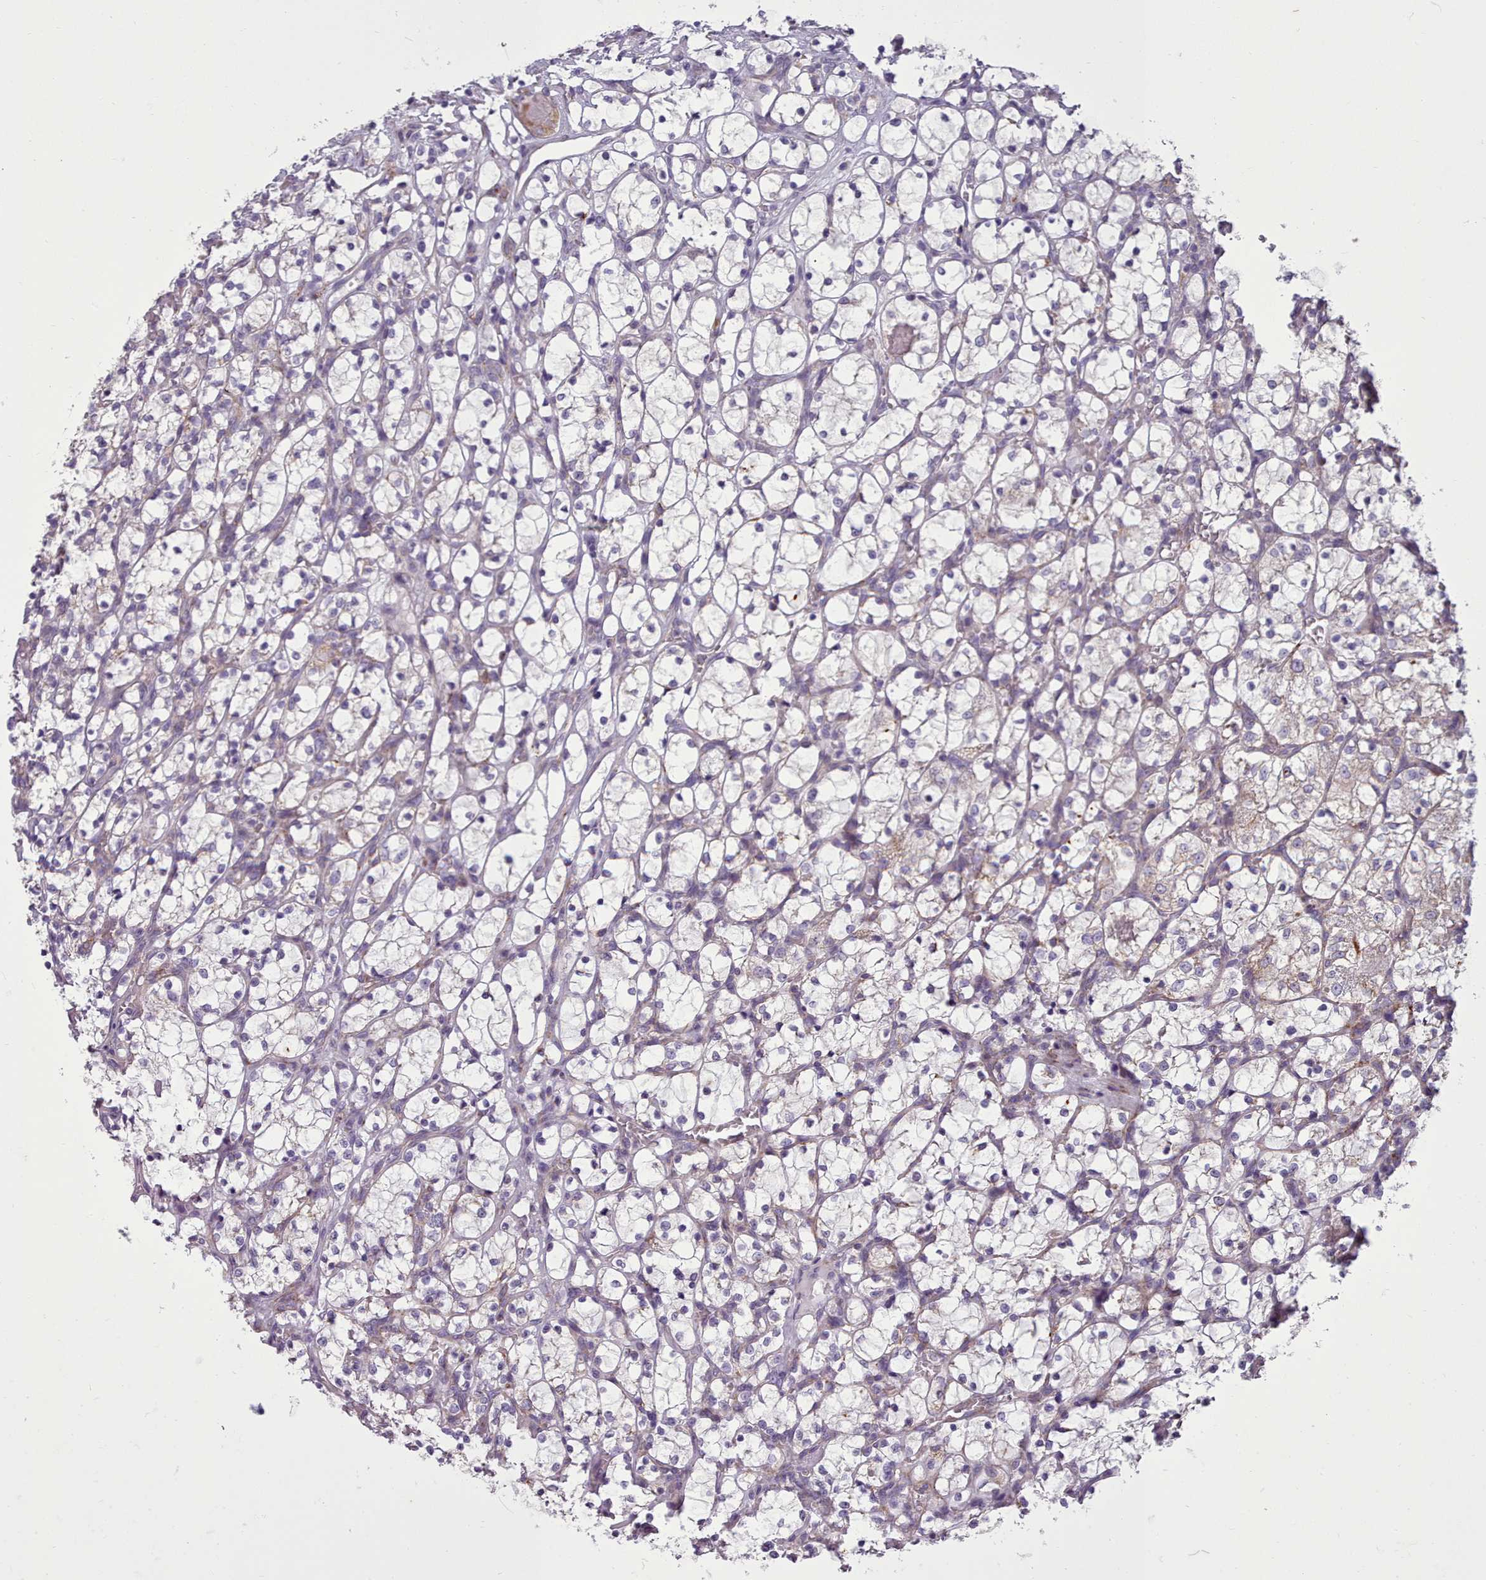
{"staining": {"intensity": "weak", "quantity": "<25%", "location": "cytoplasmic/membranous"}, "tissue": "renal cancer", "cell_type": "Tumor cells", "image_type": "cancer", "snomed": [{"axis": "morphology", "description": "Adenocarcinoma, NOS"}, {"axis": "topography", "description": "Kidney"}], "caption": "IHC of human adenocarcinoma (renal) reveals no staining in tumor cells.", "gene": "FKBP10", "patient": {"sex": "female", "age": 69}}